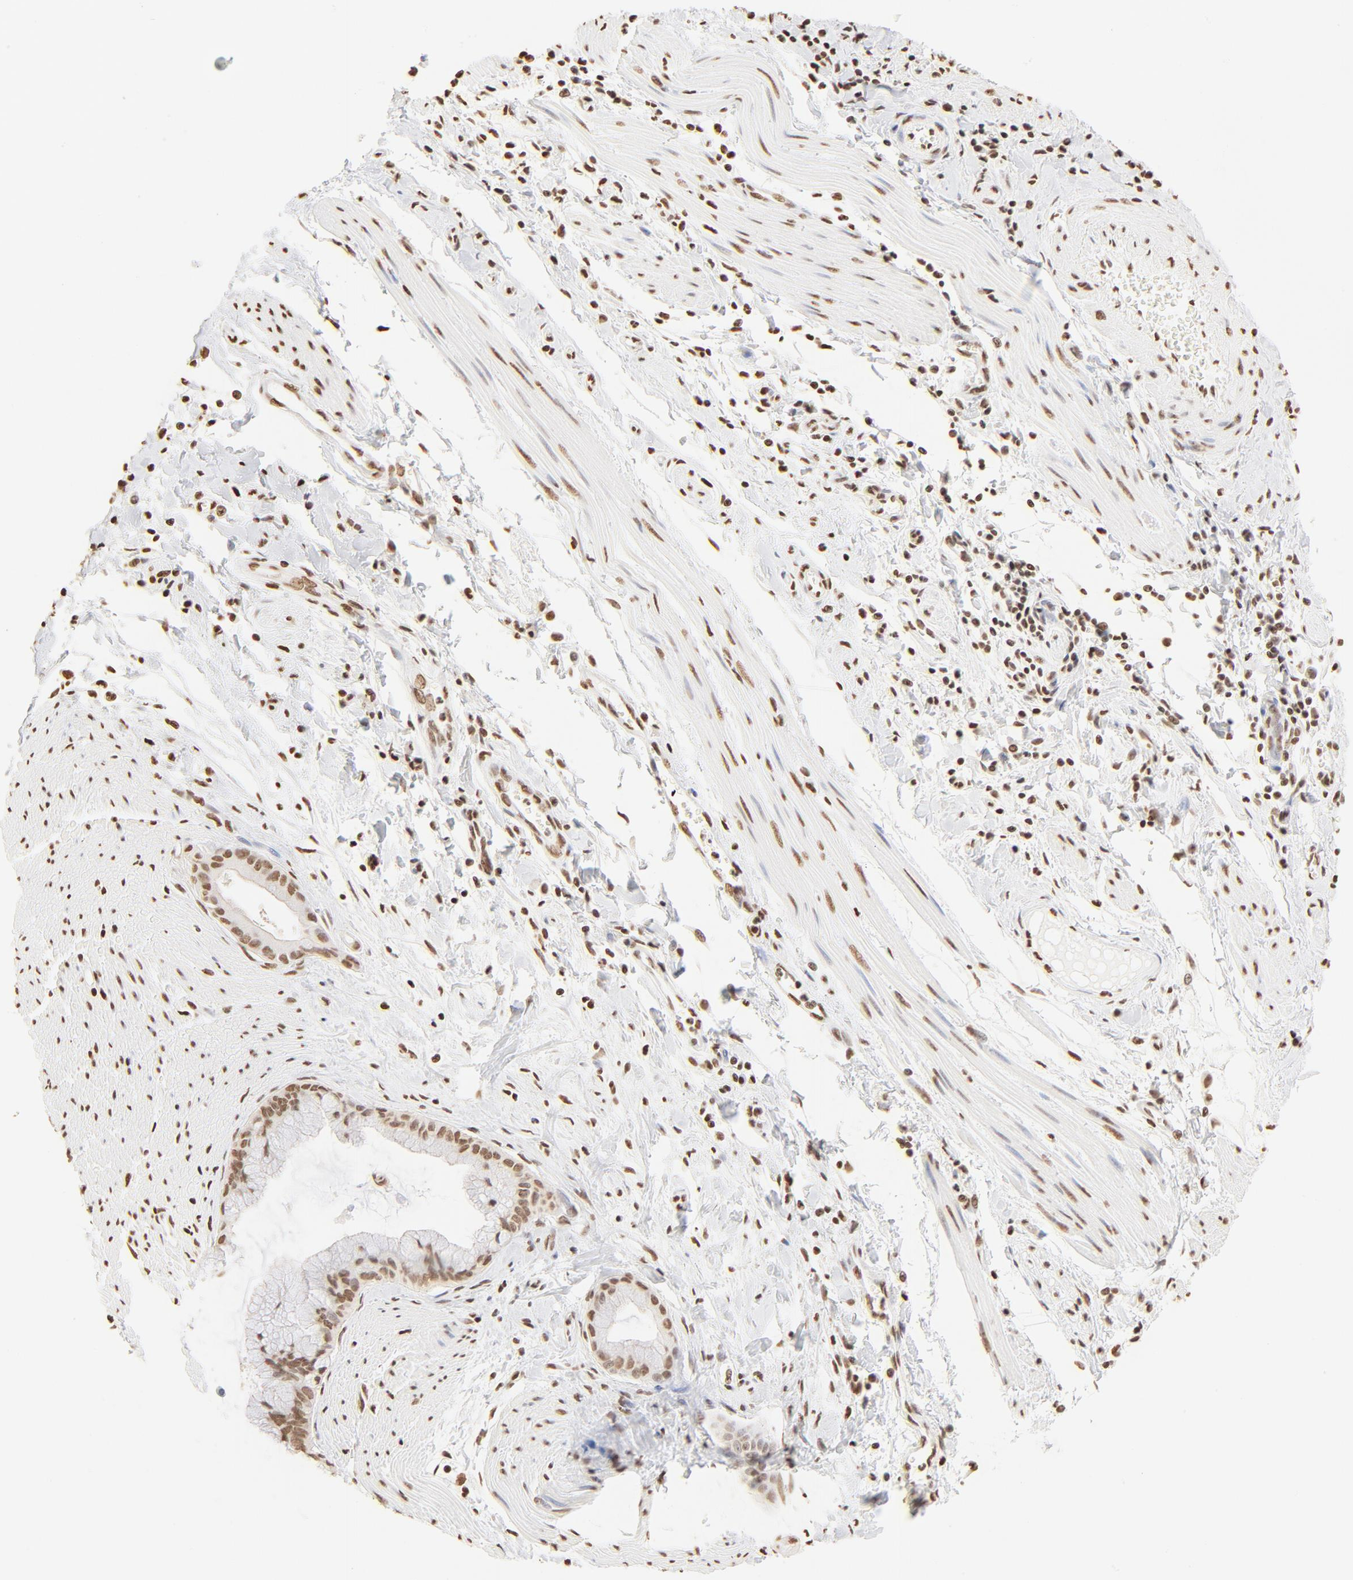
{"staining": {"intensity": "moderate", "quantity": ">75%", "location": "nuclear"}, "tissue": "pancreatic cancer", "cell_type": "Tumor cells", "image_type": "cancer", "snomed": [{"axis": "morphology", "description": "Adenocarcinoma, NOS"}, {"axis": "topography", "description": "Pancreas"}], "caption": "This micrograph reveals immunohistochemistry (IHC) staining of pancreatic cancer (adenocarcinoma), with medium moderate nuclear expression in approximately >75% of tumor cells.", "gene": "ZNF540", "patient": {"sex": "male", "age": 59}}